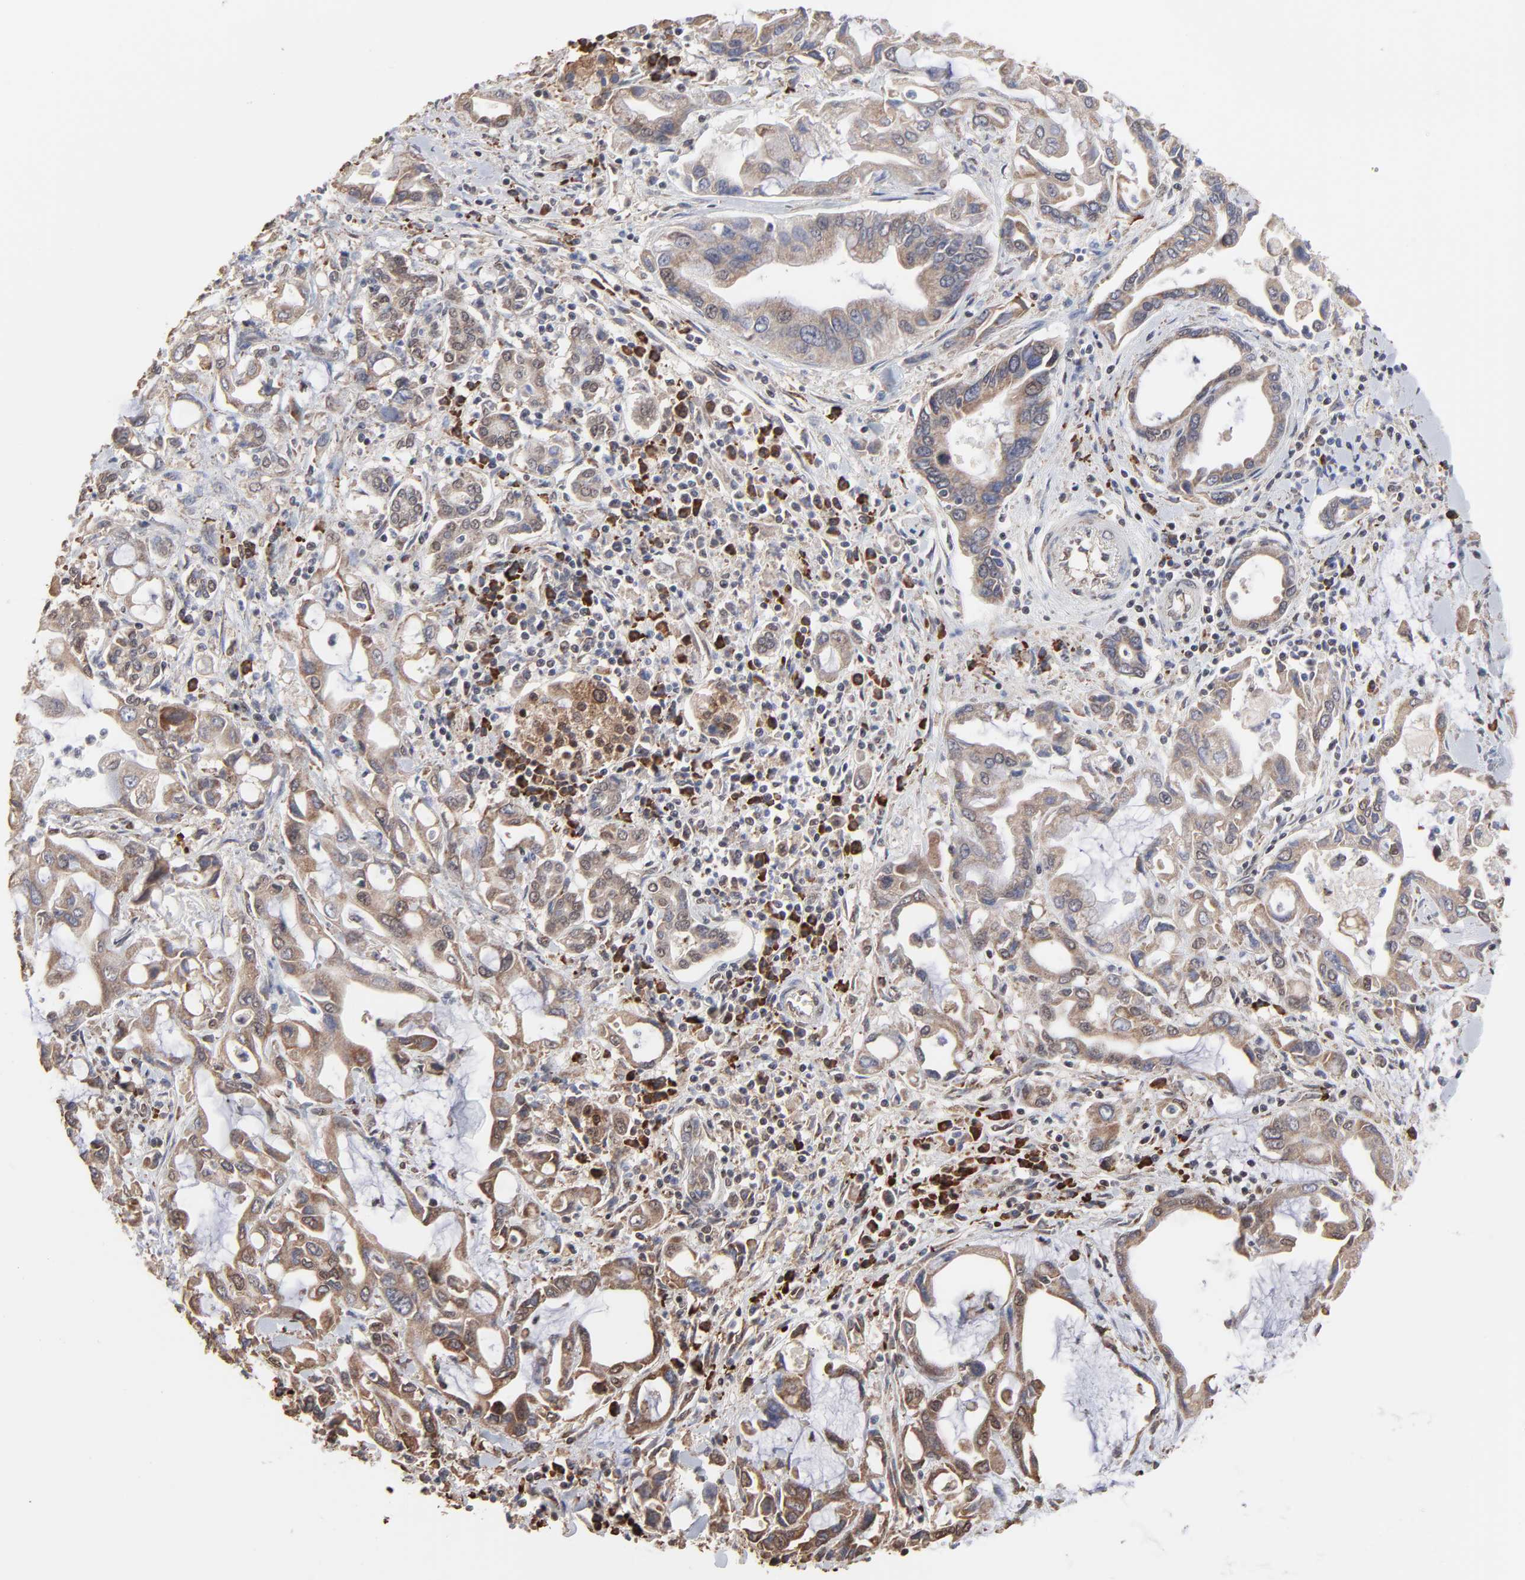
{"staining": {"intensity": "moderate", "quantity": ">75%", "location": "cytoplasmic/membranous"}, "tissue": "pancreatic cancer", "cell_type": "Tumor cells", "image_type": "cancer", "snomed": [{"axis": "morphology", "description": "Adenocarcinoma, NOS"}, {"axis": "topography", "description": "Pancreas"}], "caption": "Adenocarcinoma (pancreatic) was stained to show a protein in brown. There is medium levels of moderate cytoplasmic/membranous positivity in approximately >75% of tumor cells. (Brightfield microscopy of DAB IHC at high magnification).", "gene": "CHM", "patient": {"sex": "female", "age": 57}}